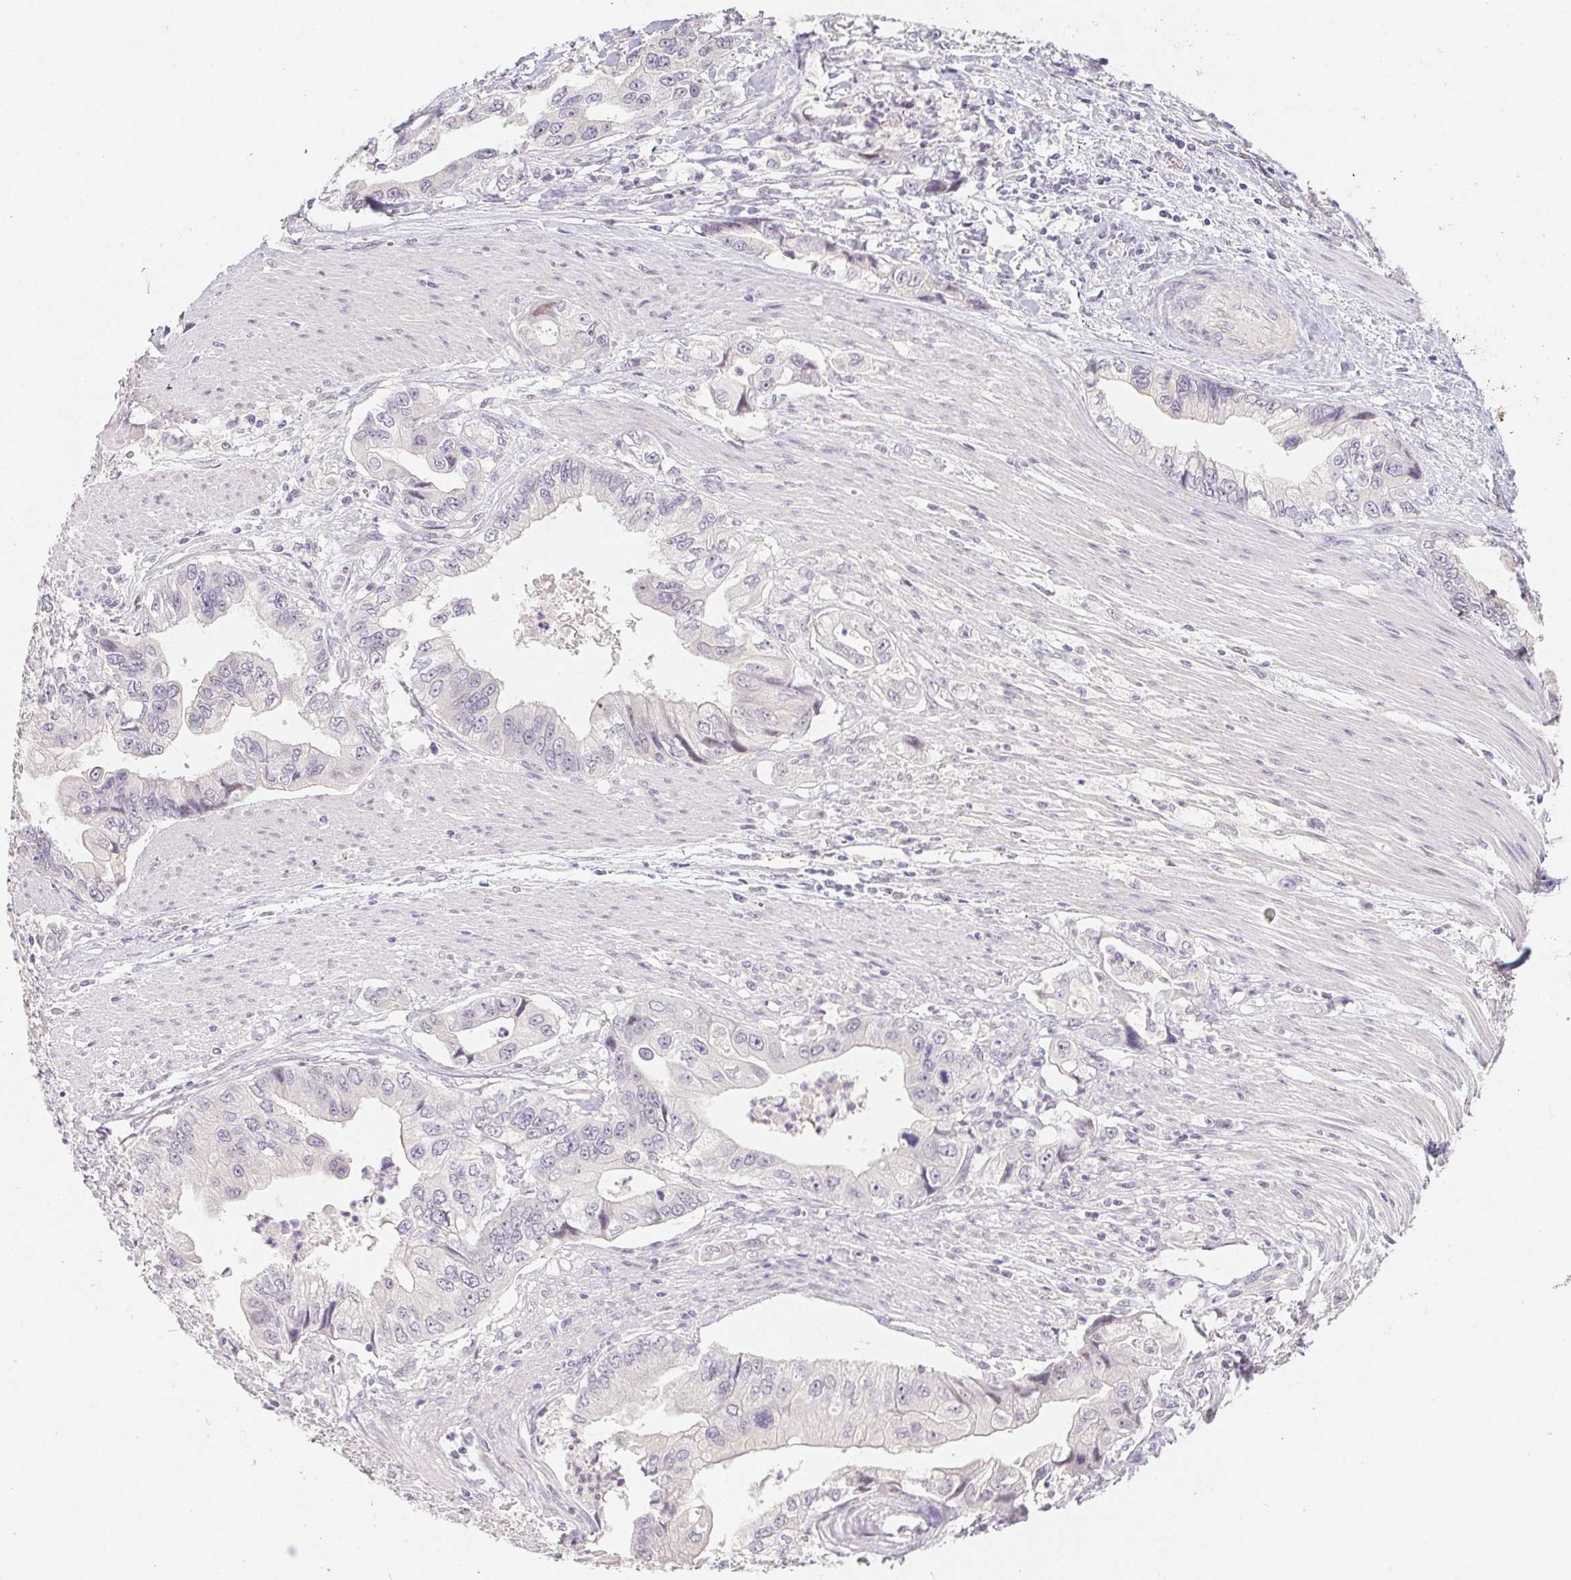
{"staining": {"intensity": "negative", "quantity": "none", "location": "none"}, "tissue": "stomach cancer", "cell_type": "Tumor cells", "image_type": "cancer", "snomed": [{"axis": "morphology", "description": "Adenocarcinoma, NOS"}, {"axis": "topography", "description": "Pancreas"}, {"axis": "topography", "description": "Stomach, upper"}], "caption": "Immunohistochemistry micrograph of adenocarcinoma (stomach) stained for a protein (brown), which reveals no positivity in tumor cells.", "gene": "ZBBX", "patient": {"sex": "male", "age": 77}}